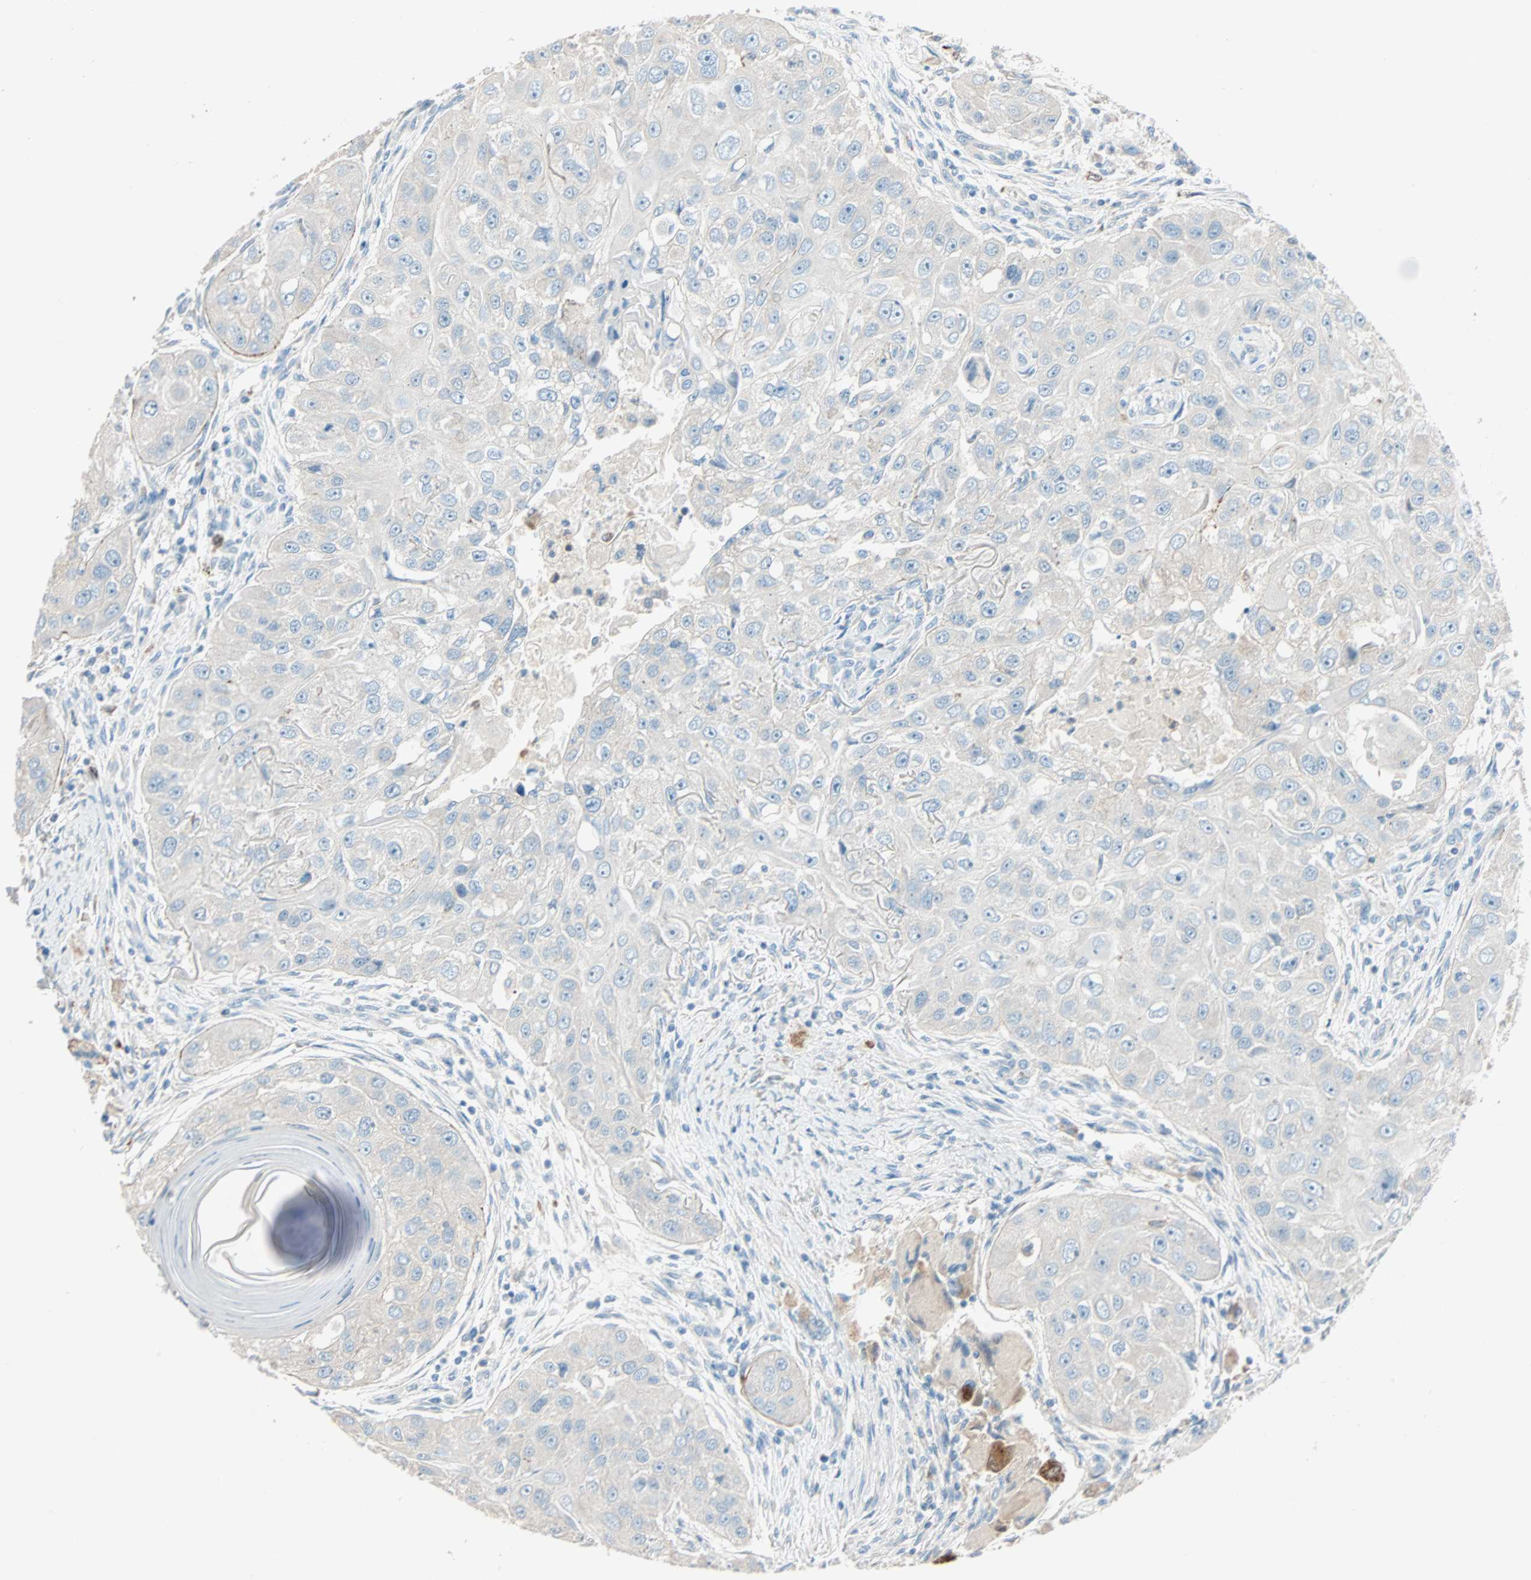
{"staining": {"intensity": "weak", "quantity": ">75%", "location": "cytoplasmic/membranous"}, "tissue": "head and neck cancer", "cell_type": "Tumor cells", "image_type": "cancer", "snomed": [{"axis": "morphology", "description": "Normal tissue, NOS"}, {"axis": "morphology", "description": "Squamous cell carcinoma, NOS"}, {"axis": "topography", "description": "Skeletal muscle"}, {"axis": "topography", "description": "Head-Neck"}], "caption": "DAB immunohistochemical staining of head and neck cancer (squamous cell carcinoma) displays weak cytoplasmic/membranous protein positivity in about >75% of tumor cells.", "gene": "LY6G6F", "patient": {"sex": "male", "age": 51}}